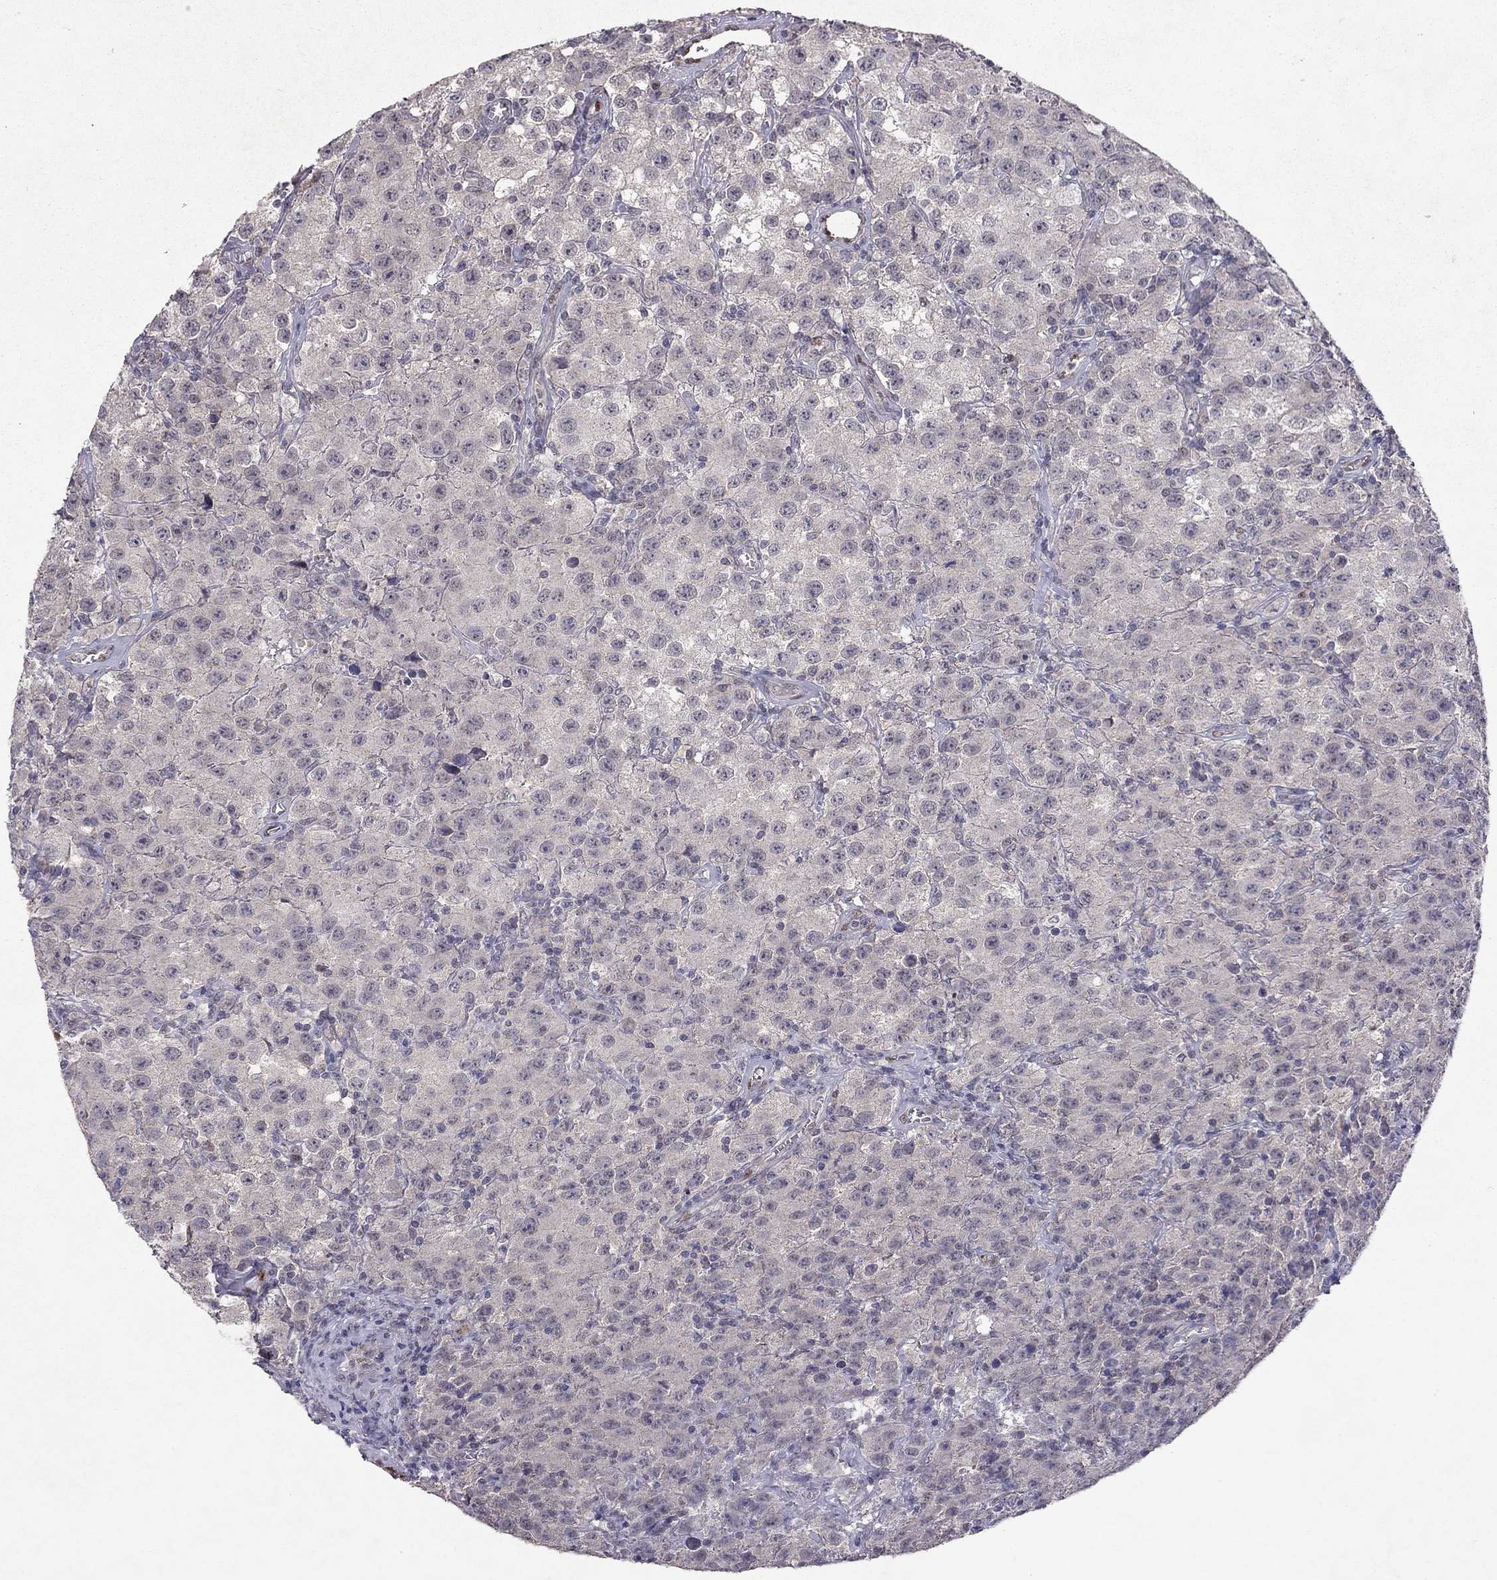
{"staining": {"intensity": "negative", "quantity": "none", "location": "none"}, "tissue": "testis cancer", "cell_type": "Tumor cells", "image_type": "cancer", "snomed": [{"axis": "morphology", "description": "Seminoma, NOS"}, {"axis": "topography", "description": "Testis"}], "caption": "Image shows no protein positivity in tumor cells of seminoma (testis) tissue.", "gene": "ESR2", "patient": {"sex": "male", "age": 52}}